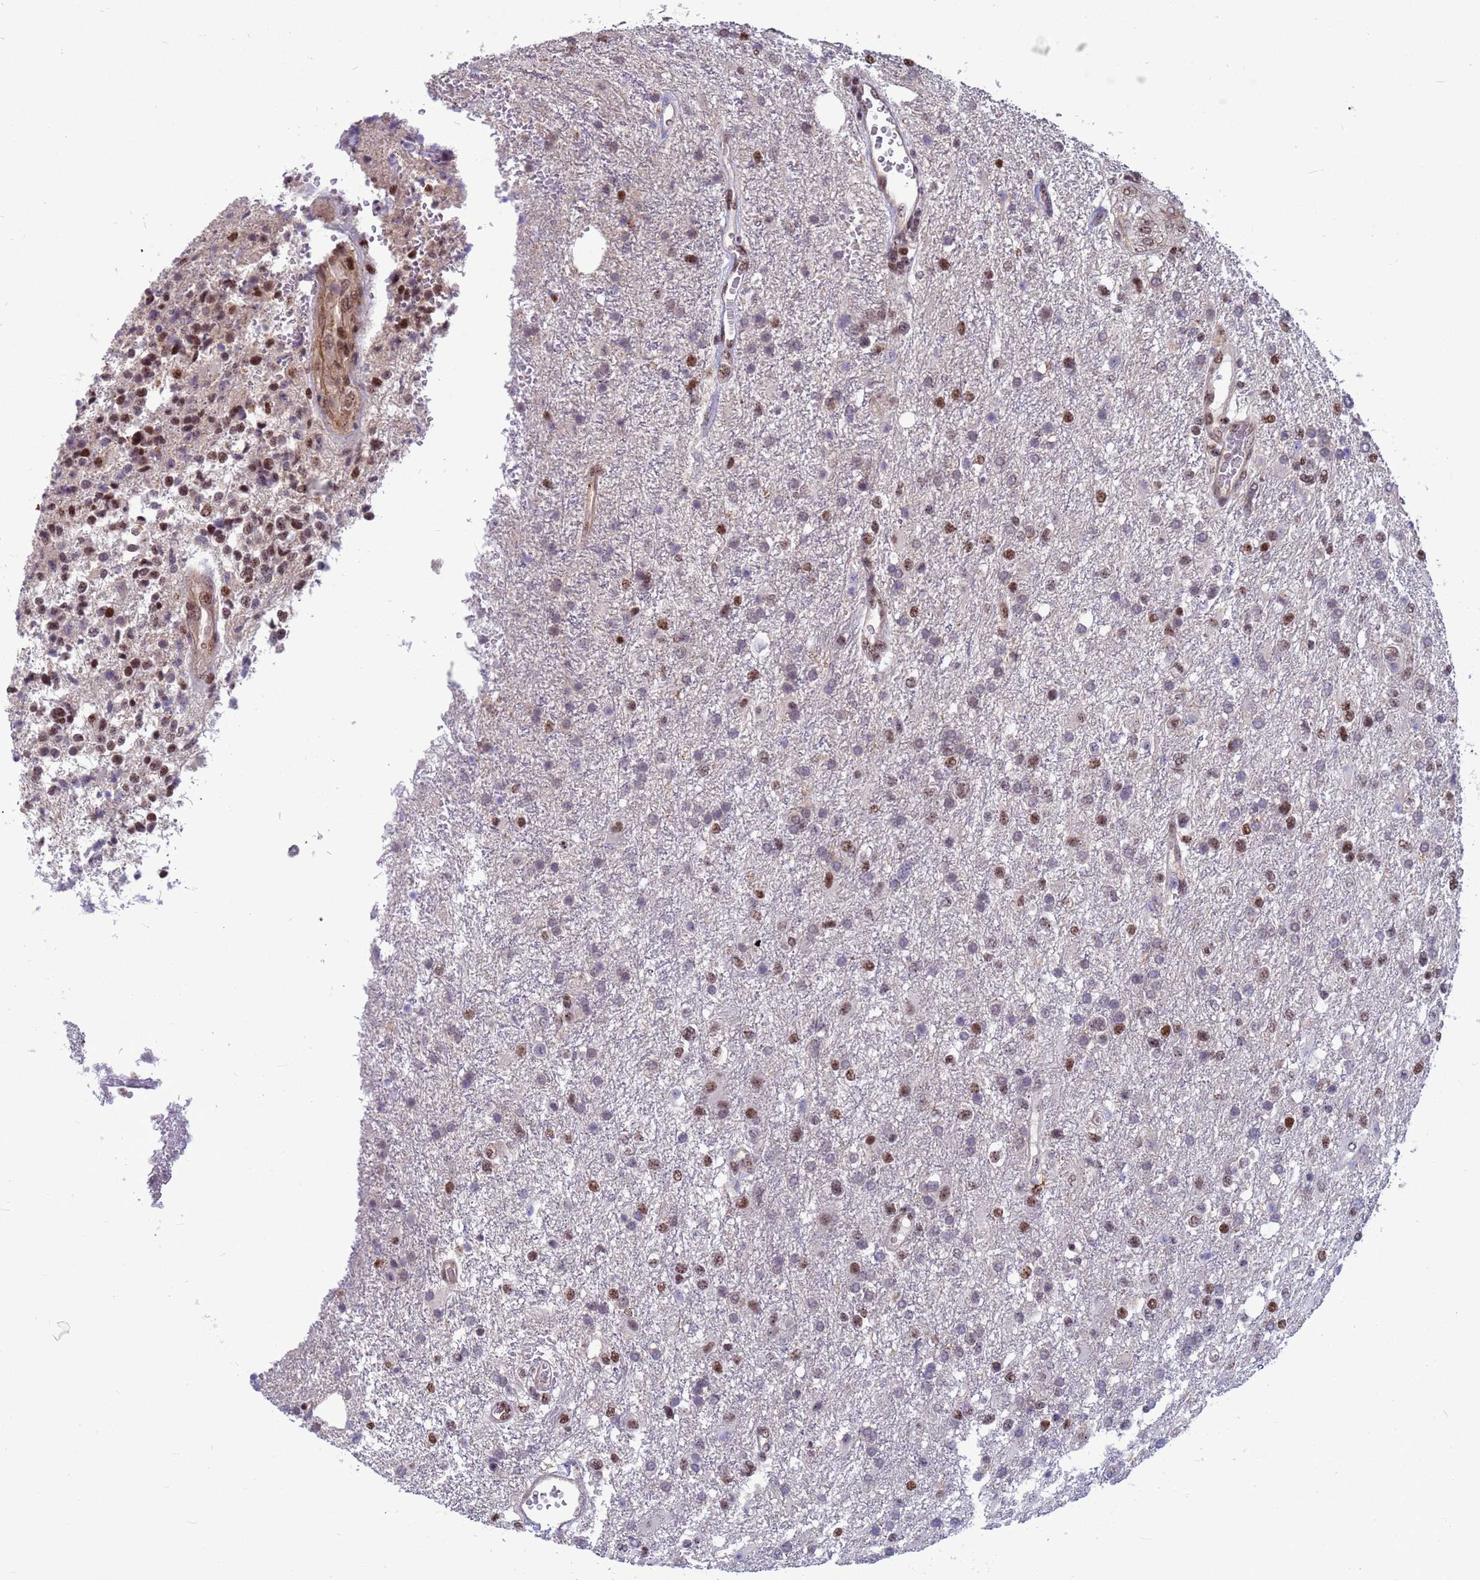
{"staining": {"intensity": "moderate", "quantity": "25%-75%", "location": "nuclear"}, "tissue": "glioma", "cell_type": "Tumor cells", "image_type": "cancer", "snomed": [{"axis": "morphology", "description": "Glioma, malignant, High grade"}, {"axis": "topography", "description": "Brain"}], "caption": "High-power microscopy captured an immunohistochemistry image of malignant high-grade glioma, revealing moderate nuclear positivity in approximately 25%-75% of tumor cells. (Stains: DAB (3,3'-diaminobenzidine) in brown, nuclei in blue, Microscopy: brightfield microscopy at high magnification).", "gene": "NSL1", "patient": {"sex": "male", "age": 56}}